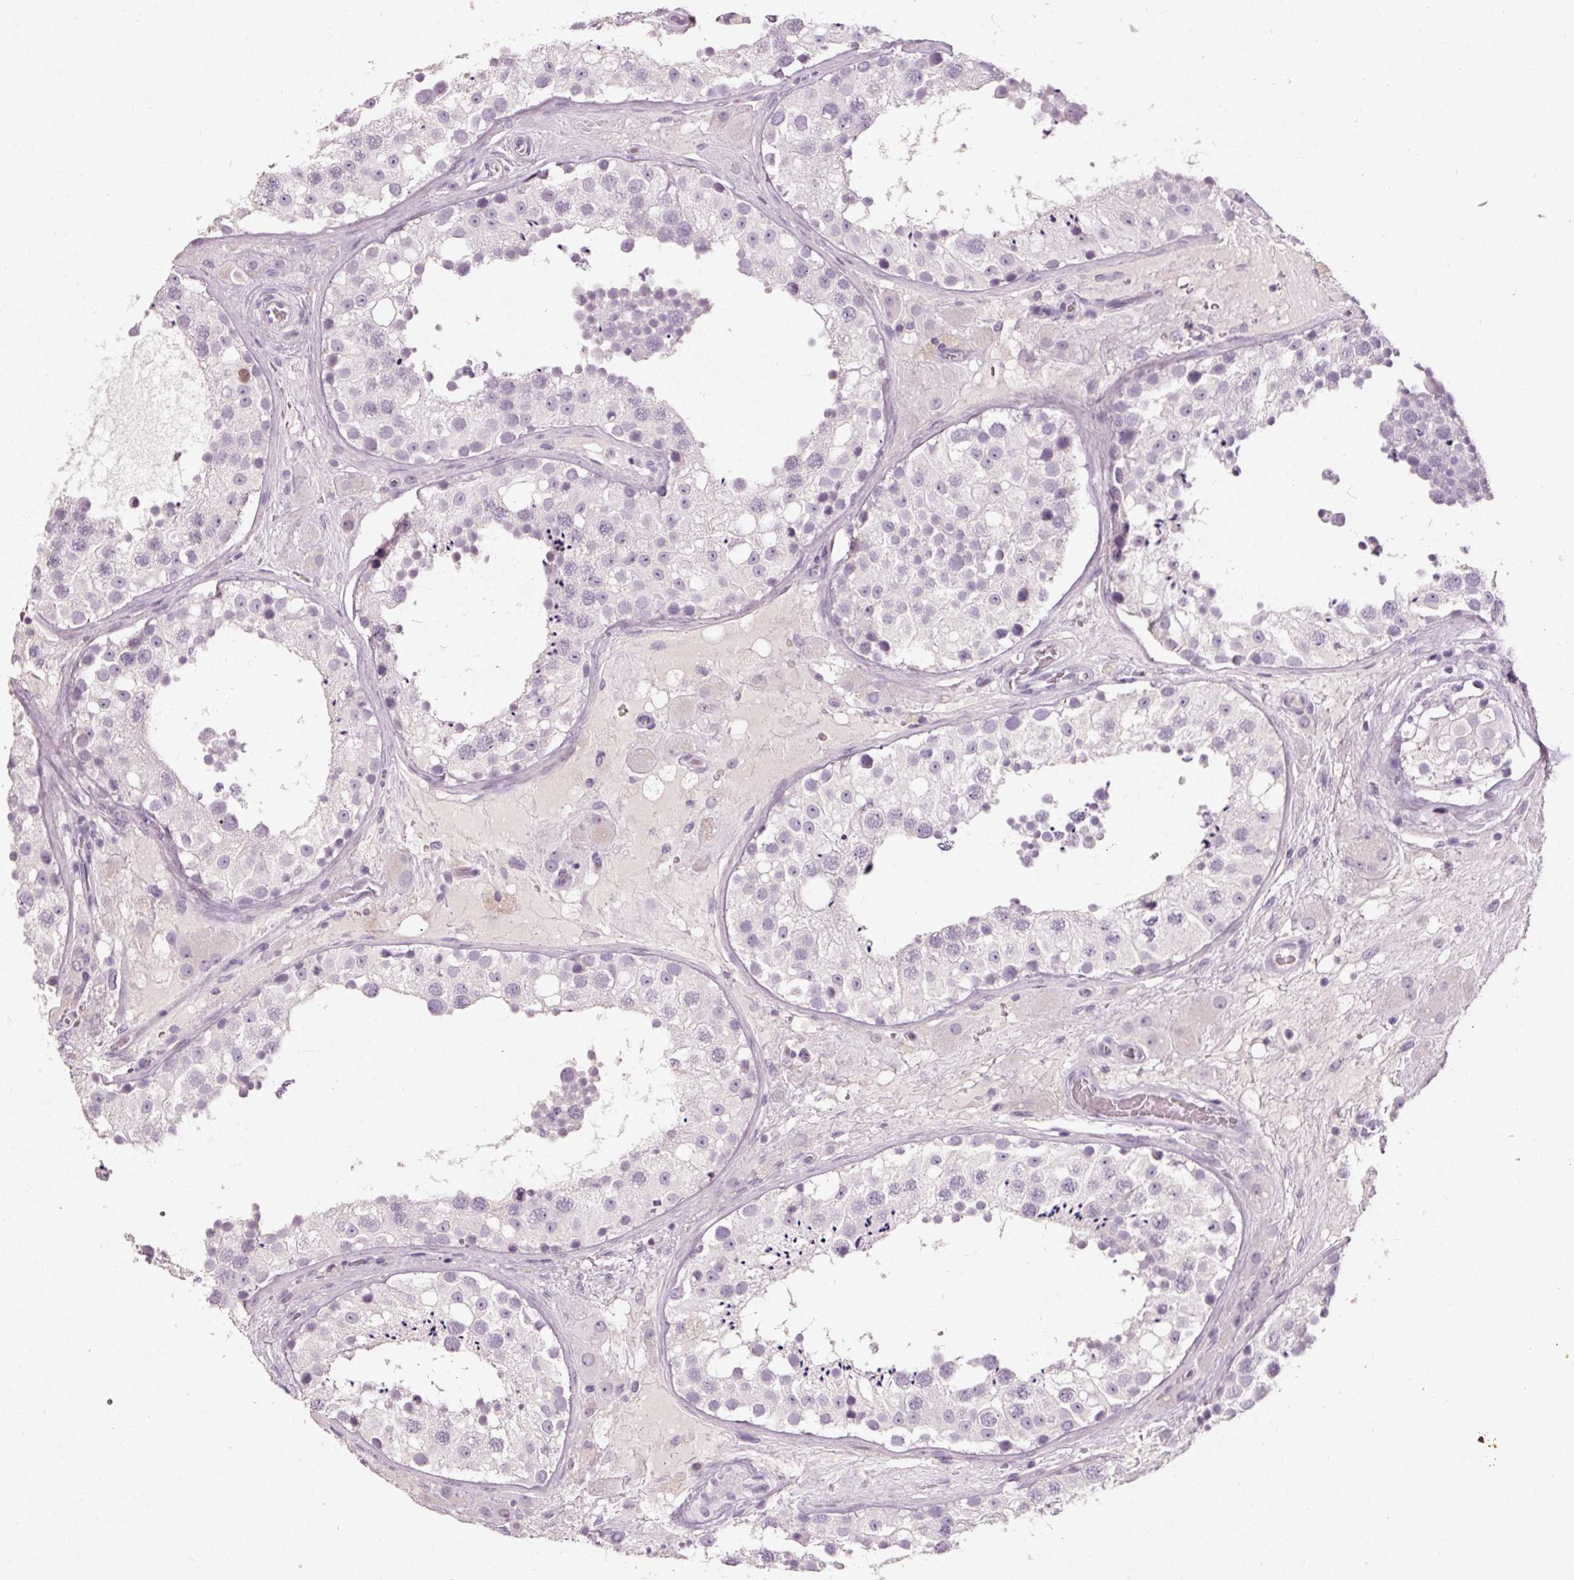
{"staining": {"intensity": "negative", "quantity": "none", "location": "none"}, "tissue": "testis", "cell_type": "Cells in seminiferous ducts", "image_type": "normal", "snomed": [{"axis": "morphology", "description": "Normal tissue, NOS"}, {"axis": "topography", "description": "Testis"}], "caption": "The immunohistochemistry (IHC) image has no significant expression in cells in seminiferous ducts of testis. Brightfield microscopy of immunohistochemistry (IHC) stained with DAB (brown) and hematoxylin (blue), captured at high magnification.", "gene": "MUC5AC", "patient": {"sex": "male", "age": 26}}